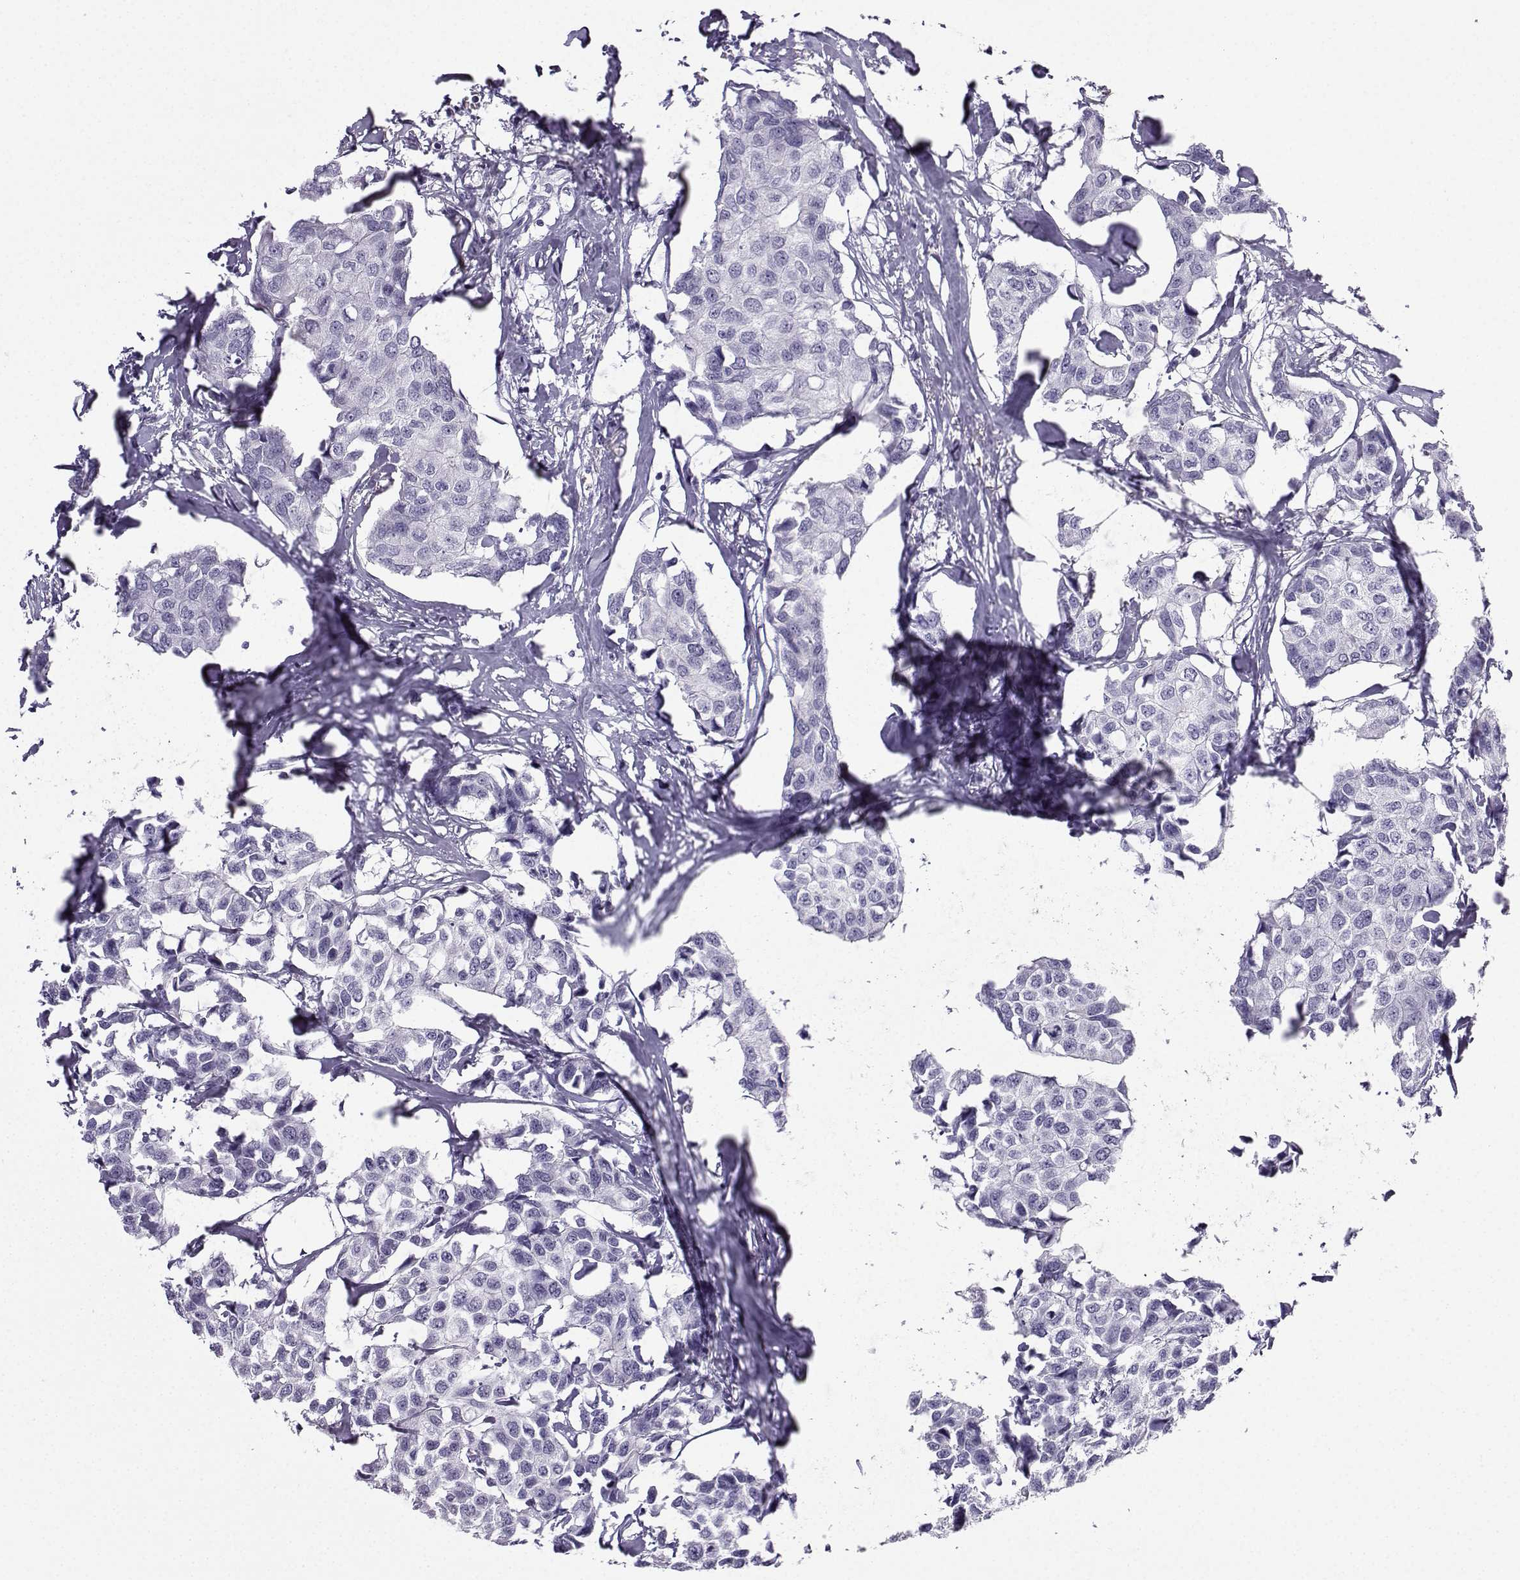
{"staining": {"intensity": "negative", "quantity": "none", "location": "none"}, "tissue": "breast cancer", "cell_type": "Tumor cells", "image_type": "cancer", "snomed": [{"axis": "morphology", "description": "Duct carcinoma"}, {"axis": "topography", "description": "Breast"}], "caption": "A histopathology image of breast infiltrating ductal carcinoma stained for a protein demonstrates no brown staining in tumor cells. Brightfield microscopy of IHC stained with DAB (brown) and hematoxylin (blue), captured at high magnification.", "gene": "ZBTB8B", "patient": {"sex": "female", "age": 80}}